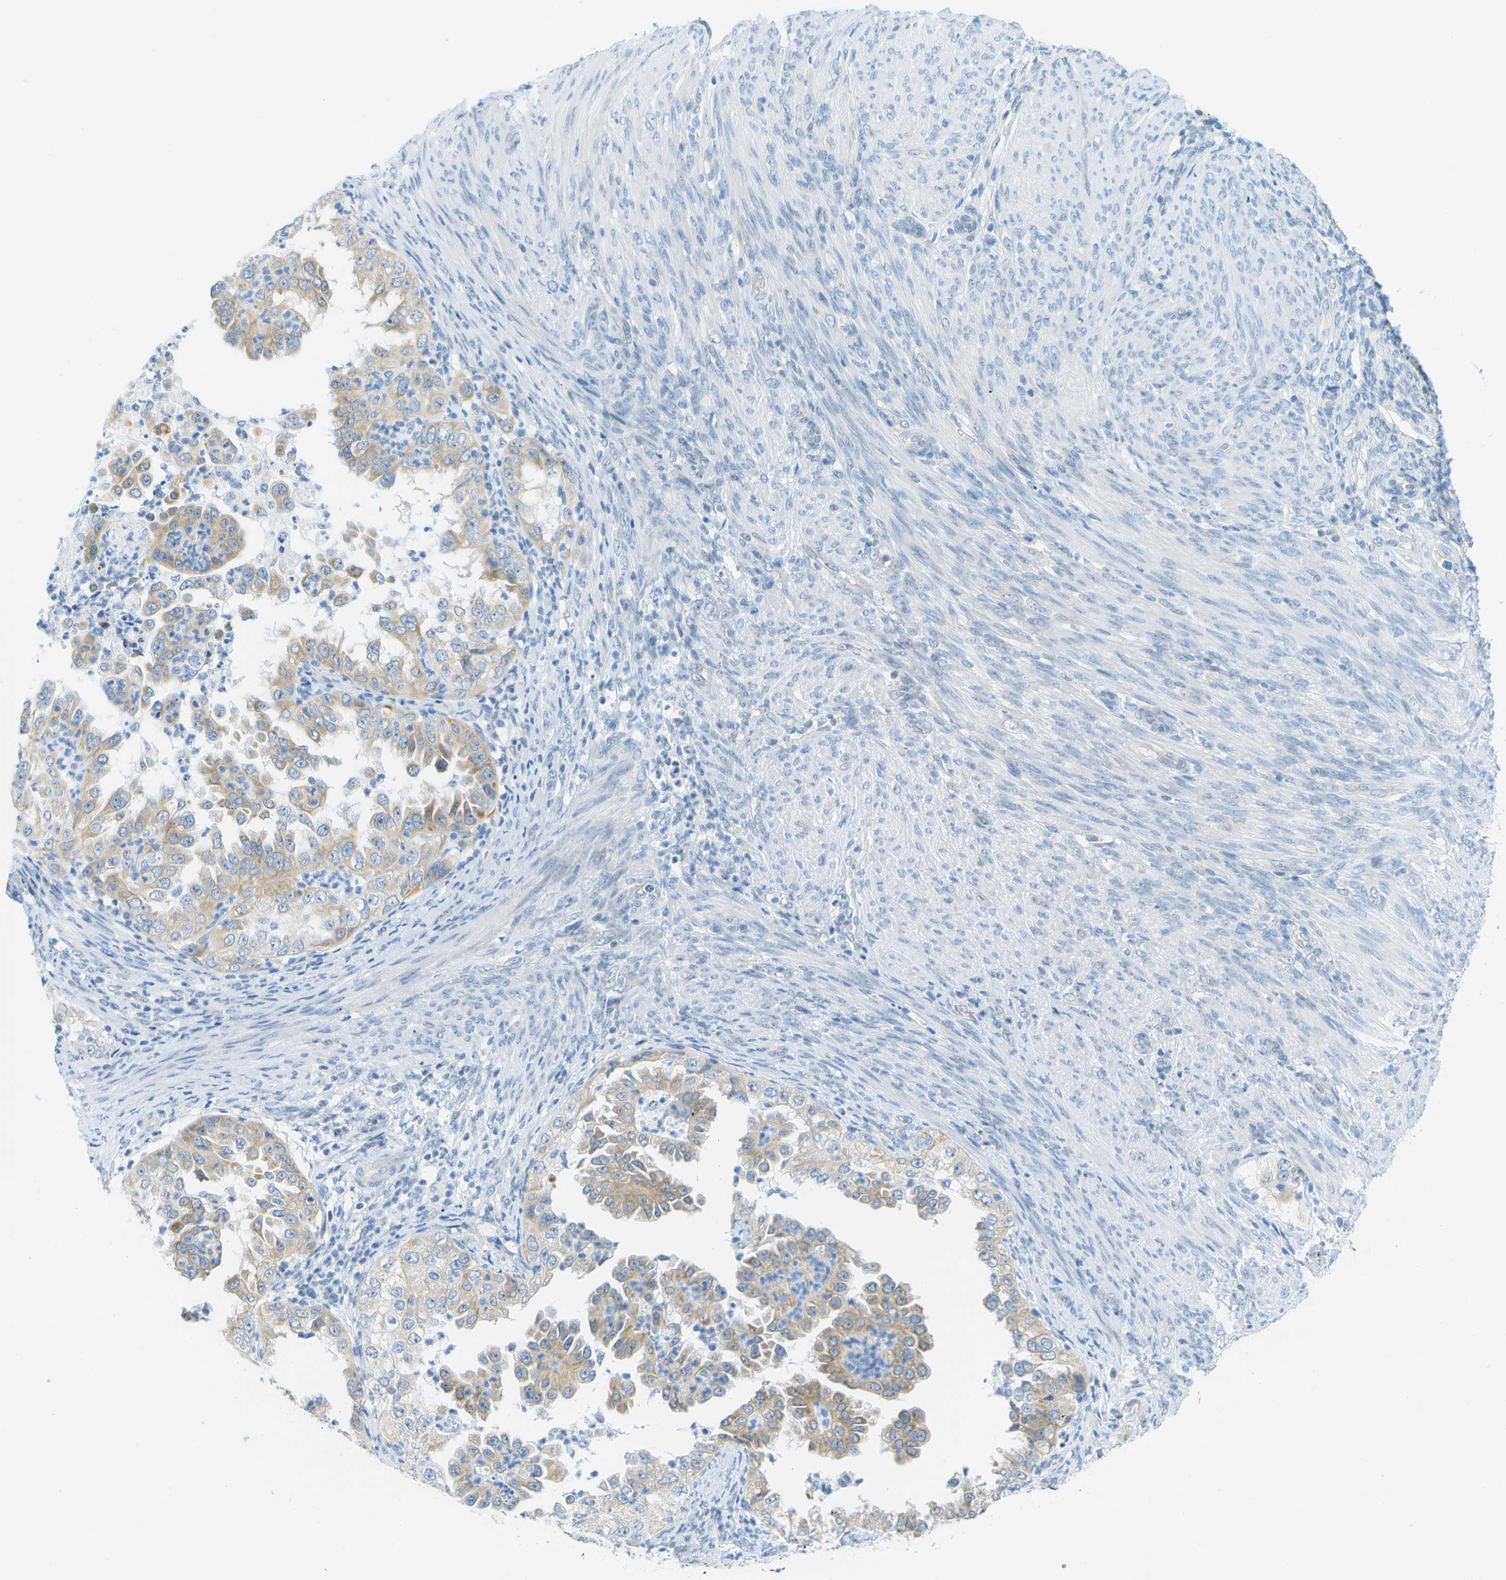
{"staining": {"intensity": "weak", "quantity": "25%-75%", "location": "cytoplasmic/membranous"}, "tissue": "endometrial cancer", "cell_type": "Tumor cells", "image_type": "cancer", "snomed": [{"axis": "morphology", "description": "Adenocarcinoma, NOS"}, {"axis": "topography", "description": "Endometrium"}], "caption": "Weak cytoplasmic/membranous protein staining is seen in about 25%-75% of tumor cells in endometrial cancer.", "gene": "SMYD5", "patient": {"sex": "female", "age": 85}}